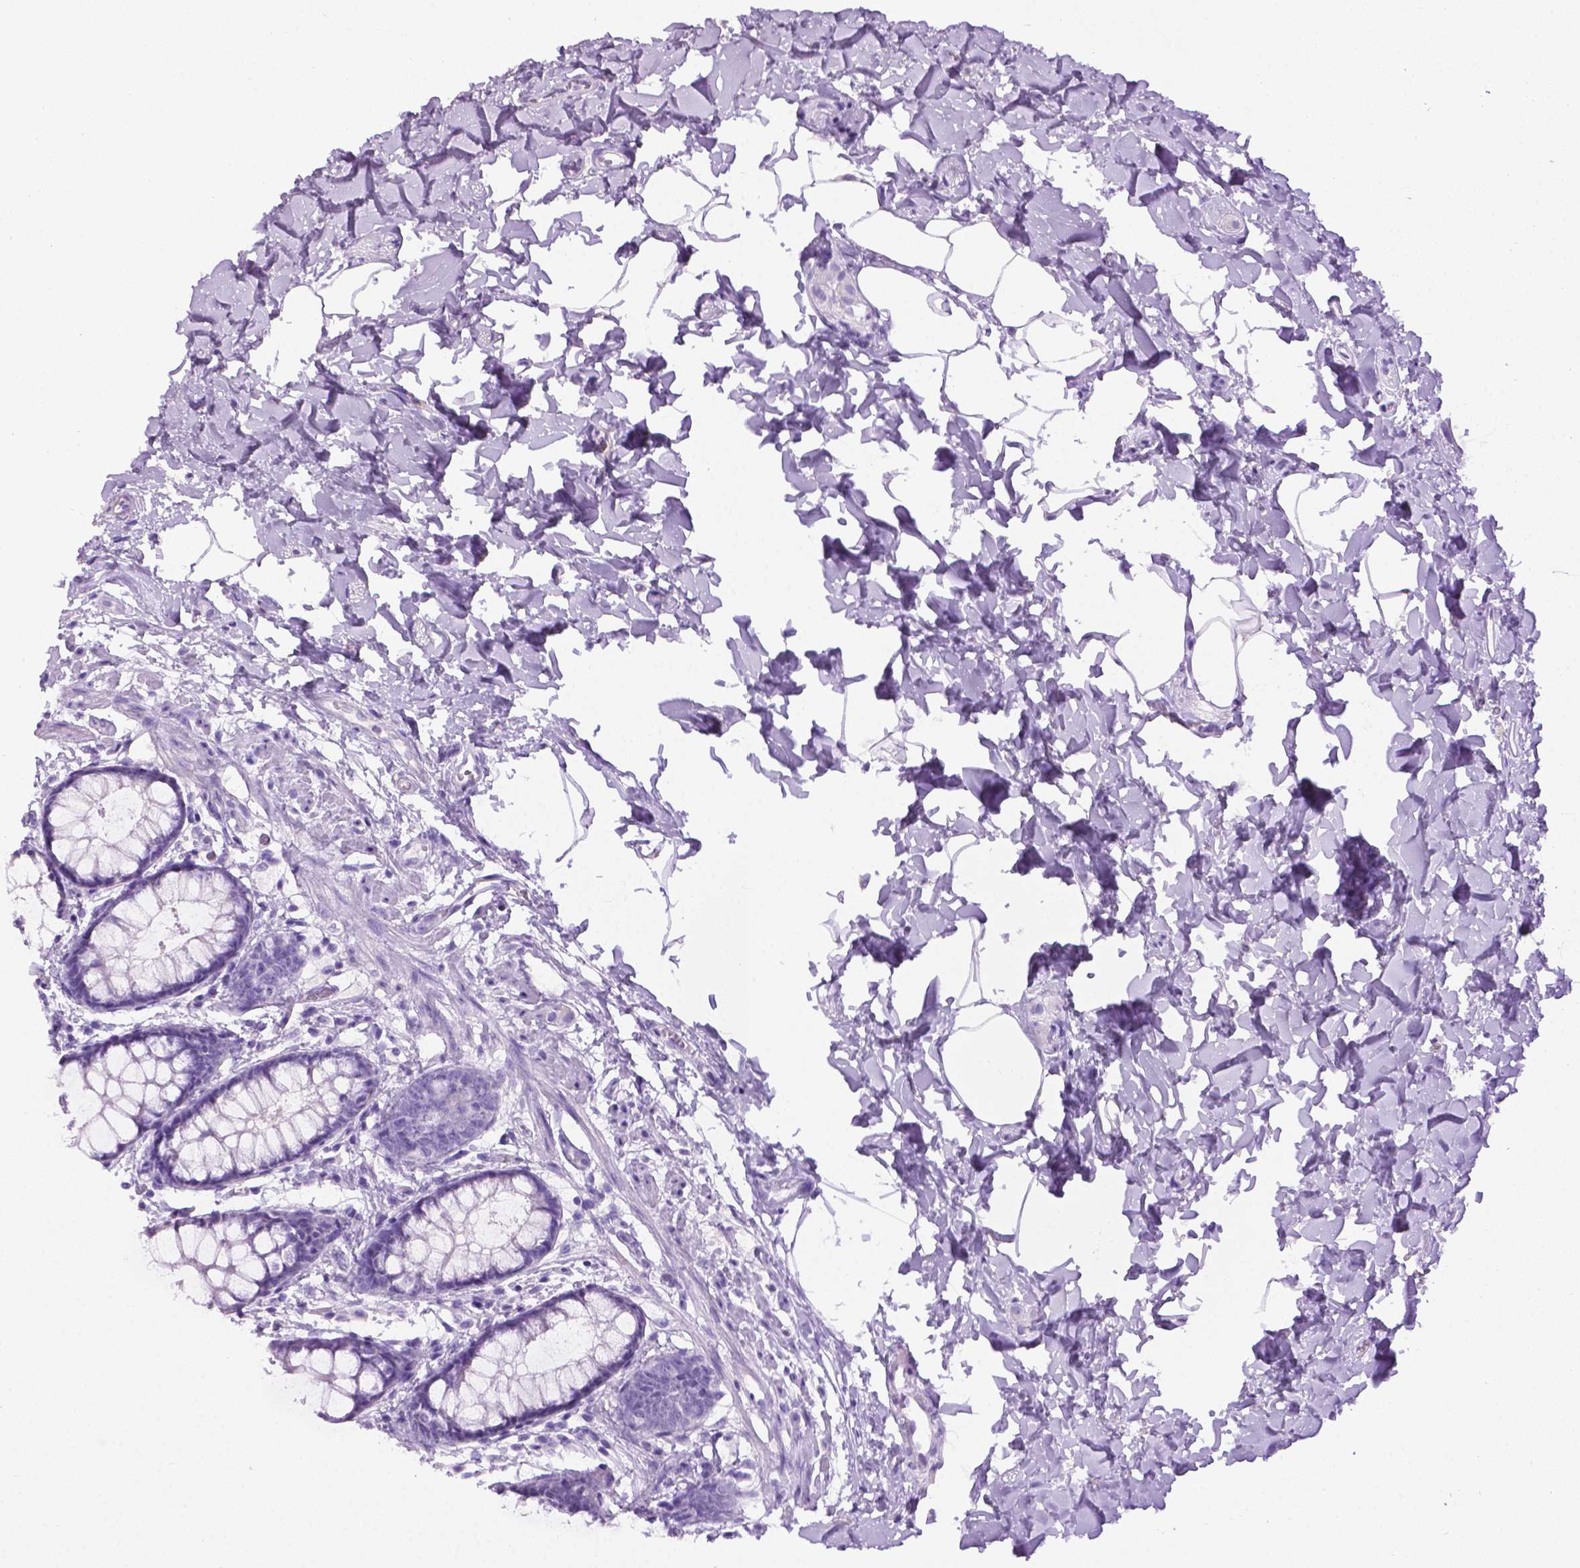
{"staining": {"intensity": "negative", "quantity": "none", "location": "none"}, "tissue": "rectum", "cell_type": "Glandular cells", "image_type": "normal", "snomed": [{"axis": "morphology", "description": "Normal tissue, NOS"}, {"axis": "topography", "description": "Rectum"}], "caption": "This is a micrograph of immunohistochemistry staining of unremarkable rectum, which shows no positivity in glandular cells.", "gene": "LELP1", "patient": {"sex": "female", "age": 62}}